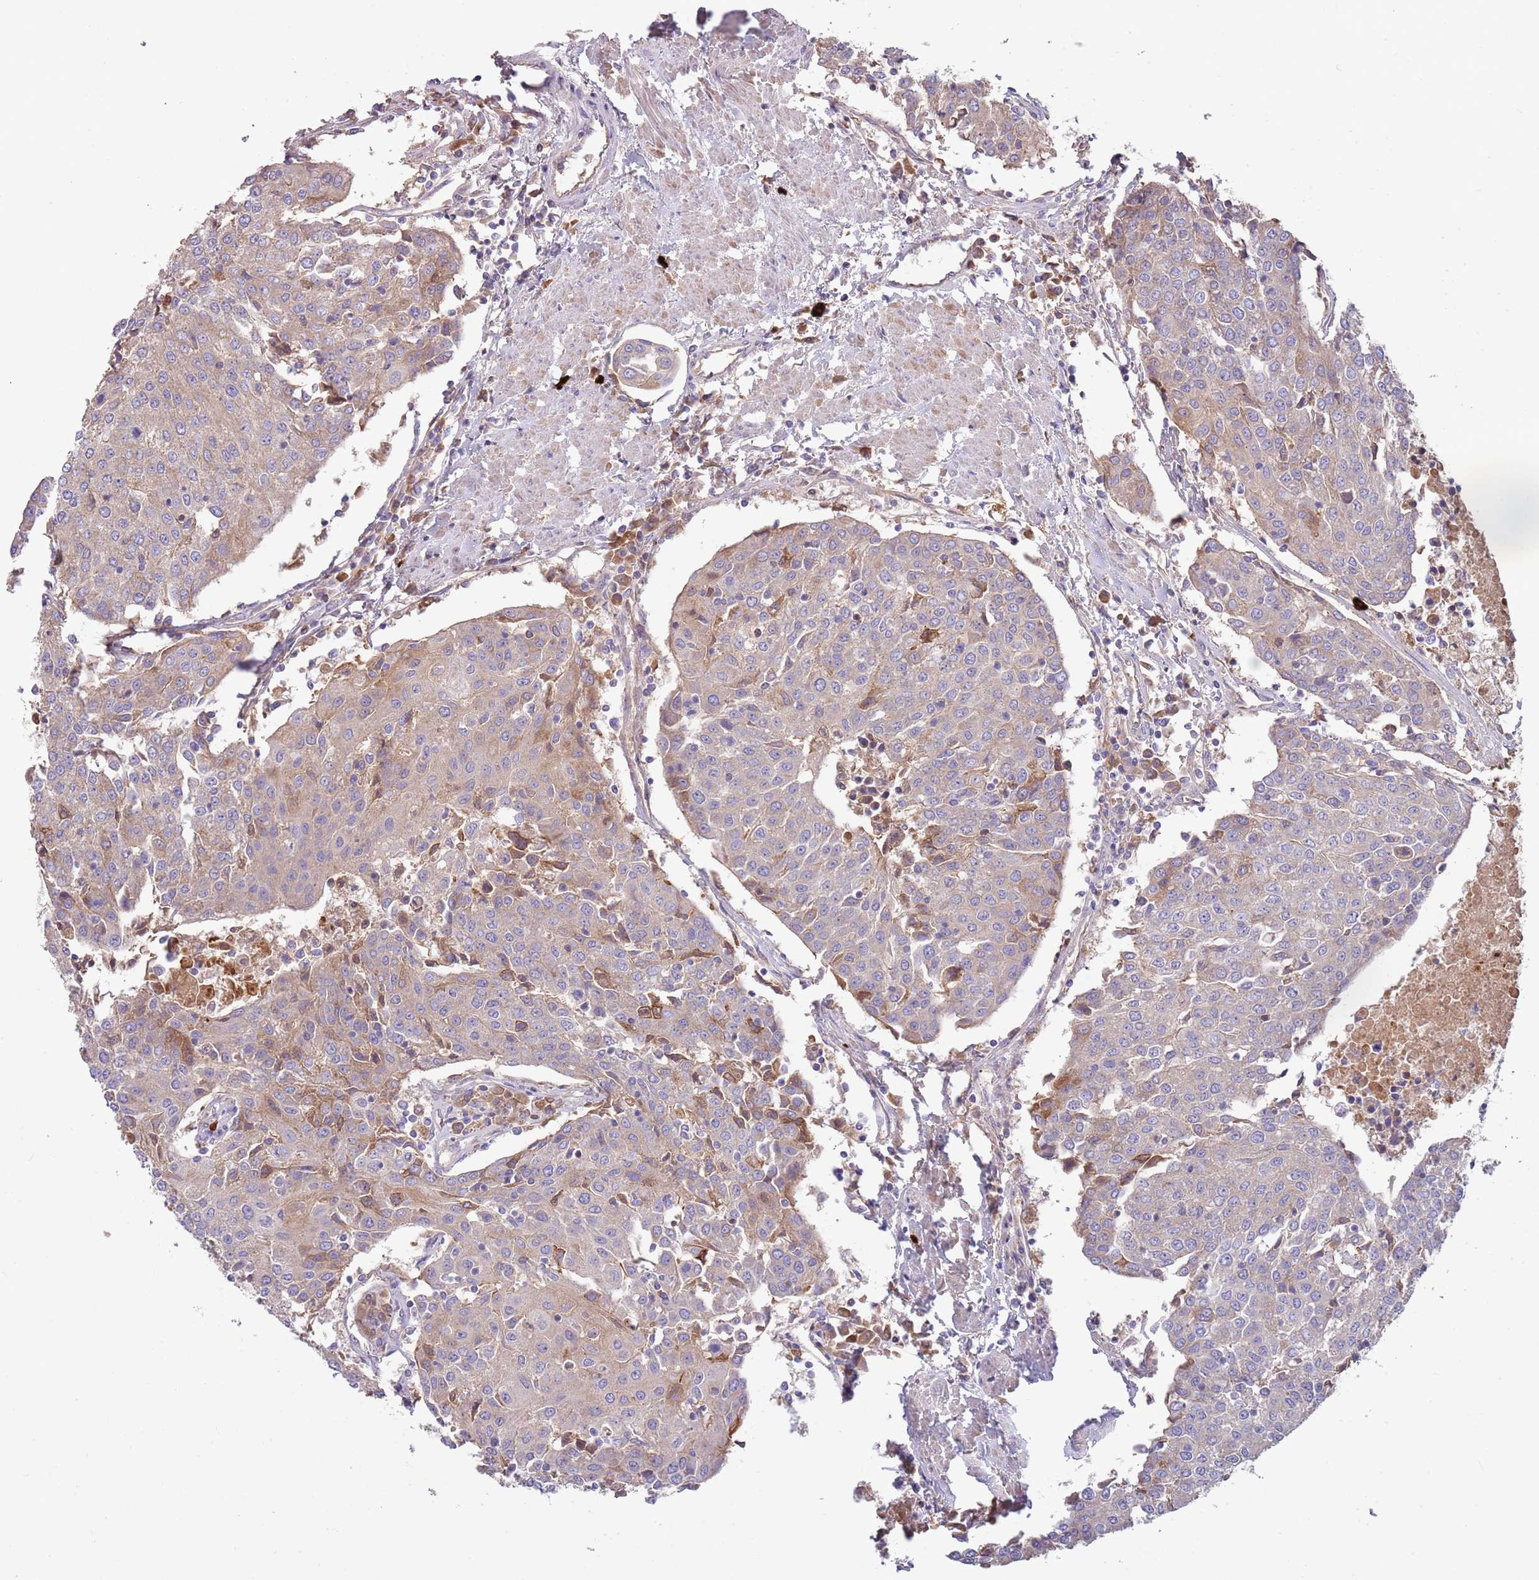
{"staining": {"intensity": "weak", "quantity": "<25%", "location": "cytoplasmic/membranous"}, "tissue": "urothelial cancer", "cell_type": "Tumor cells", "image_type": "cancer", "snomed": [{"axis": "morphology", "description": "Urothelial carcinoma, High grade"}, {"axis": "topography", "description": "Urinary bladder"}], "caption": "The image exhibits no significant positivity in tumor cells of urothelial cancer.", "gene": "TRMO", "patient": {"sex": "female", "age": 85}}